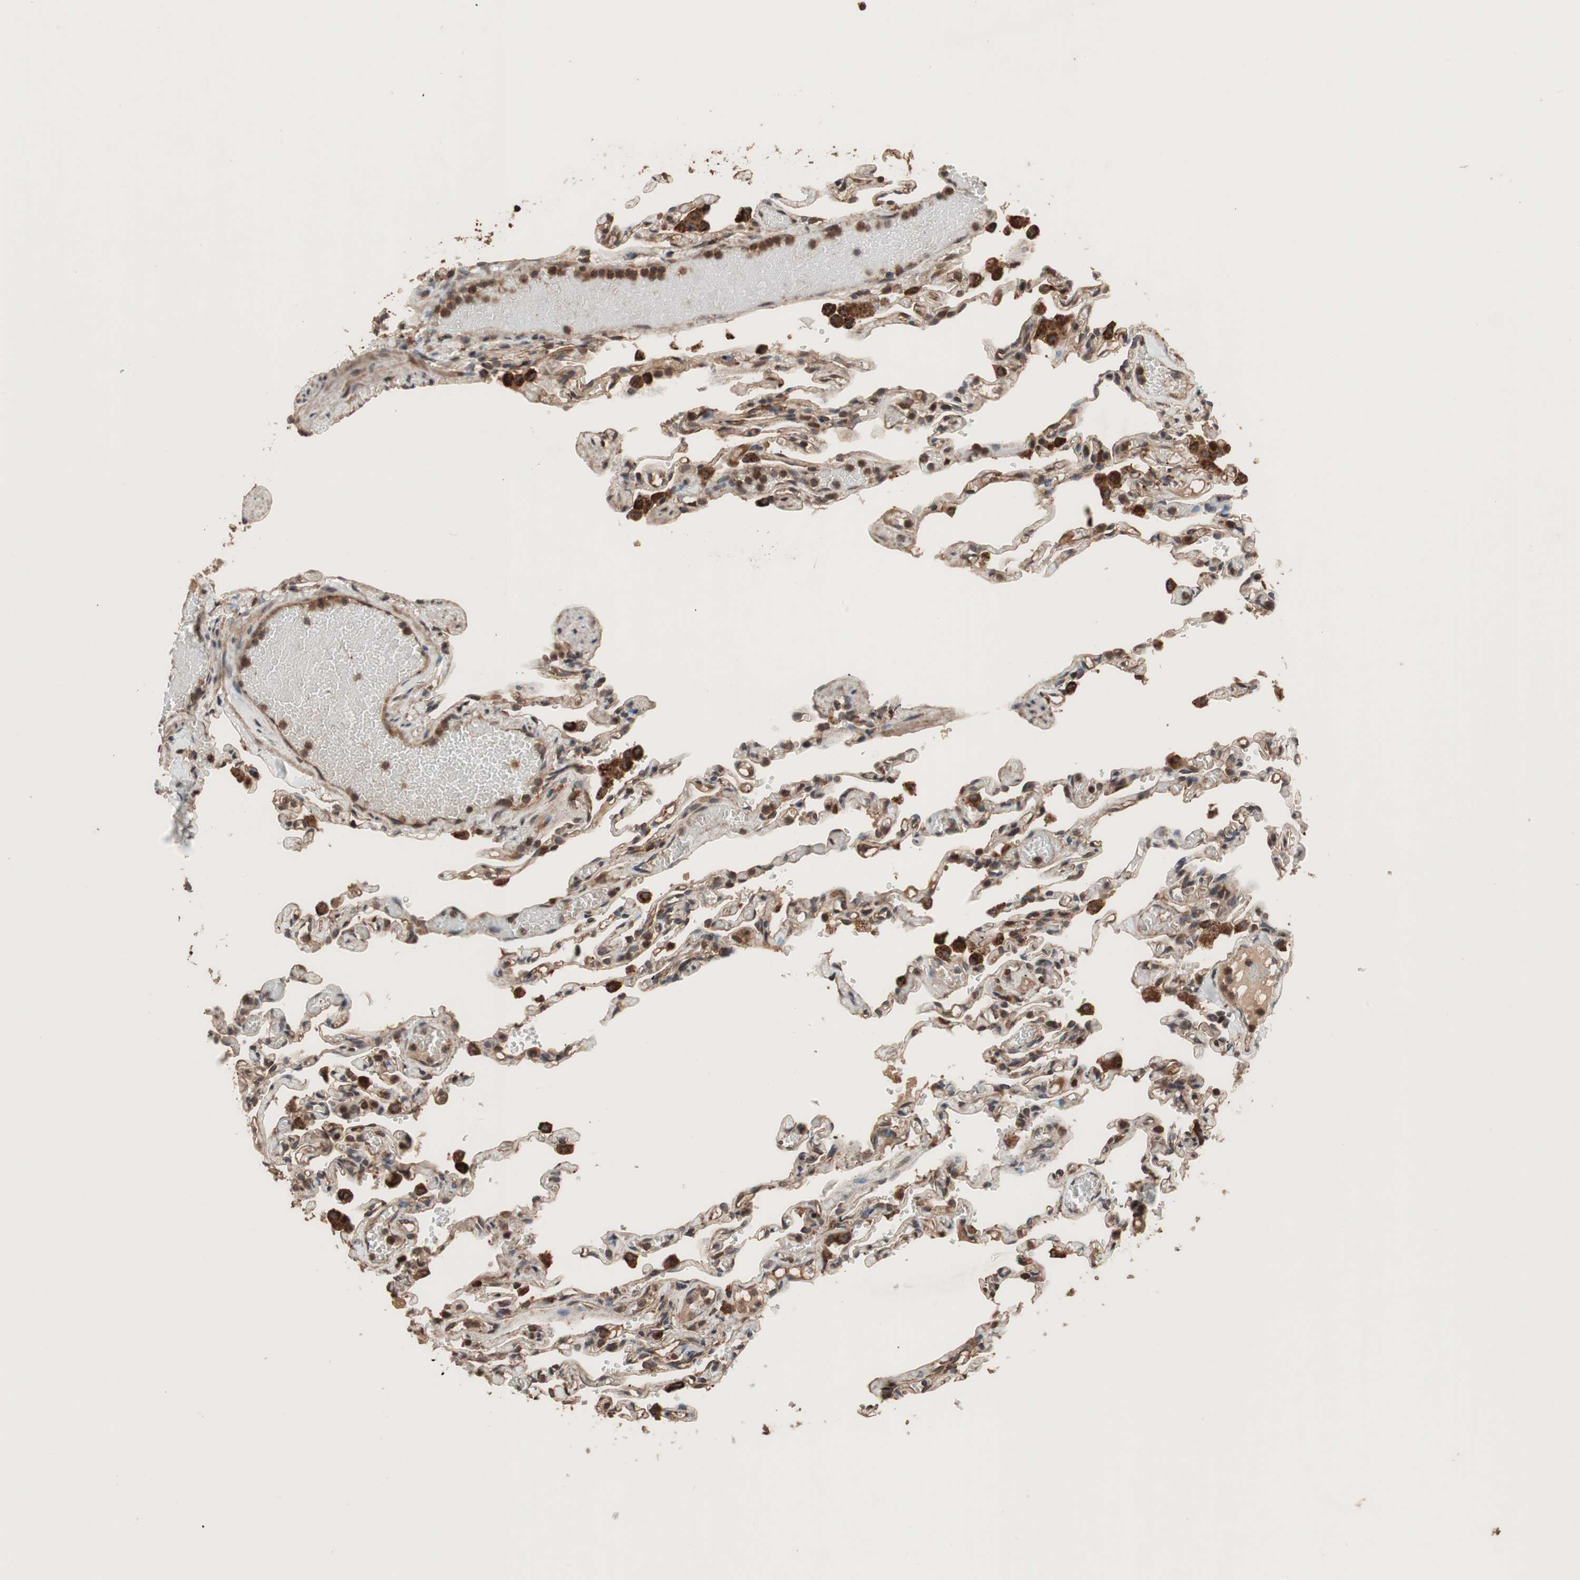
{"staining": {"intensity": "strong", "quantity": ">75%", "location": "cytoplasmic/membranous,nuclear"}, "tissue": "lung", "cell_type": "Alveolar cells", "image_type": "normal", "snomed": [{"axis": "morphology", "description": "Normal tissue, NOS"}, {"axis": "topography", "description": "Lung"}], "caption": "Immunohistochemistry (IHC) of unremarkable human lung demonstrates high levels of strong cytoplasmic/membranous,nuclear staining in about >75% of alveolar cells.", "gene": "RAB1A", "patient": {"sex": "male", "age": 21}}